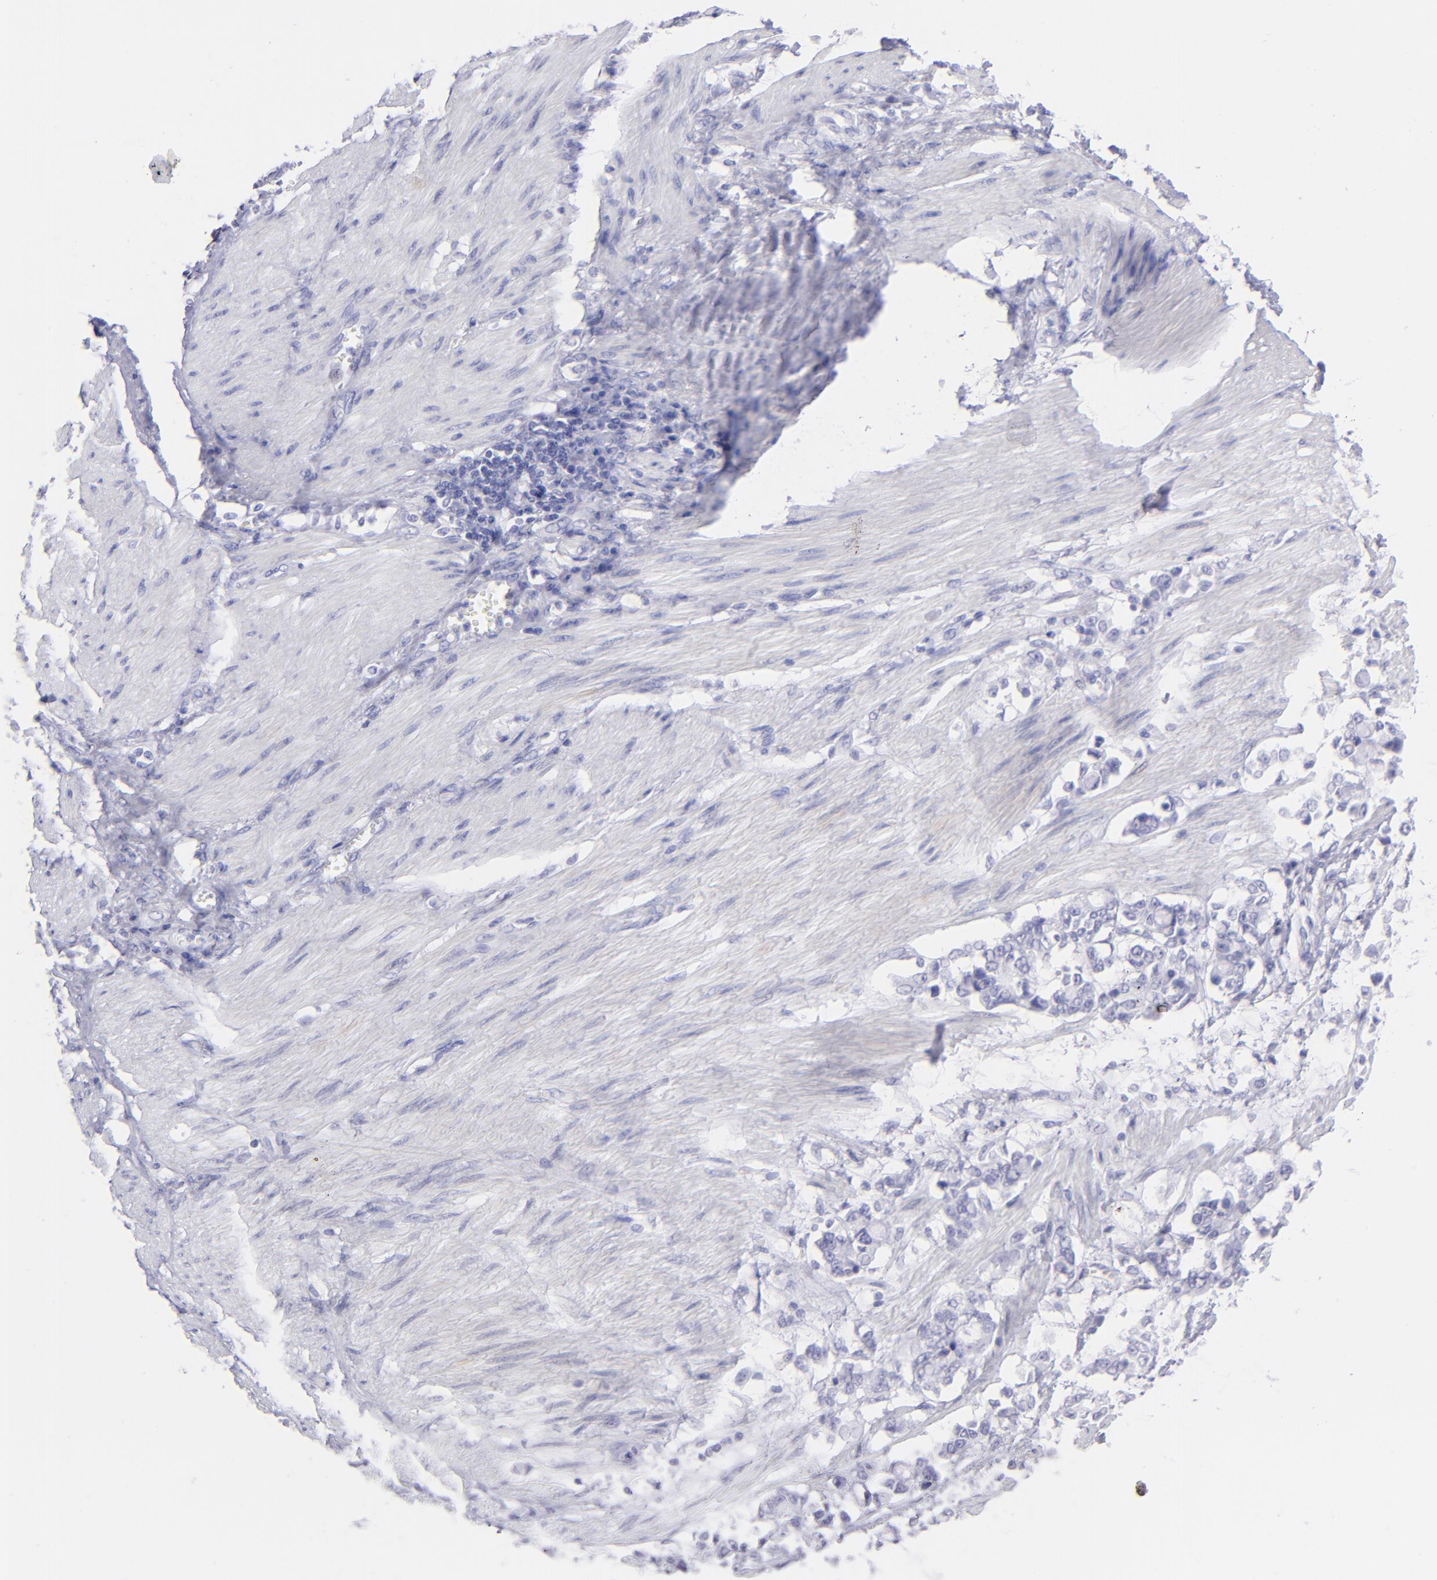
{"staining": {"intensity": "negative", "quantity": "none", "location": "none"}, "tissue": "stomach cancer", "cell_type": "Tumor cells", "image_type": "cancer", "snomed": [{"axis": "morphology", "description": "Adenocarcinoma, NOS"}, {"axis": "topography", "description": "Stomach"}], "caption": "A micrograph of human stomach adenocarcinoma is negative for staining in tumor cells.", "gene": "SLC1A3", "patient": {"sex": "male", "age": 78}}